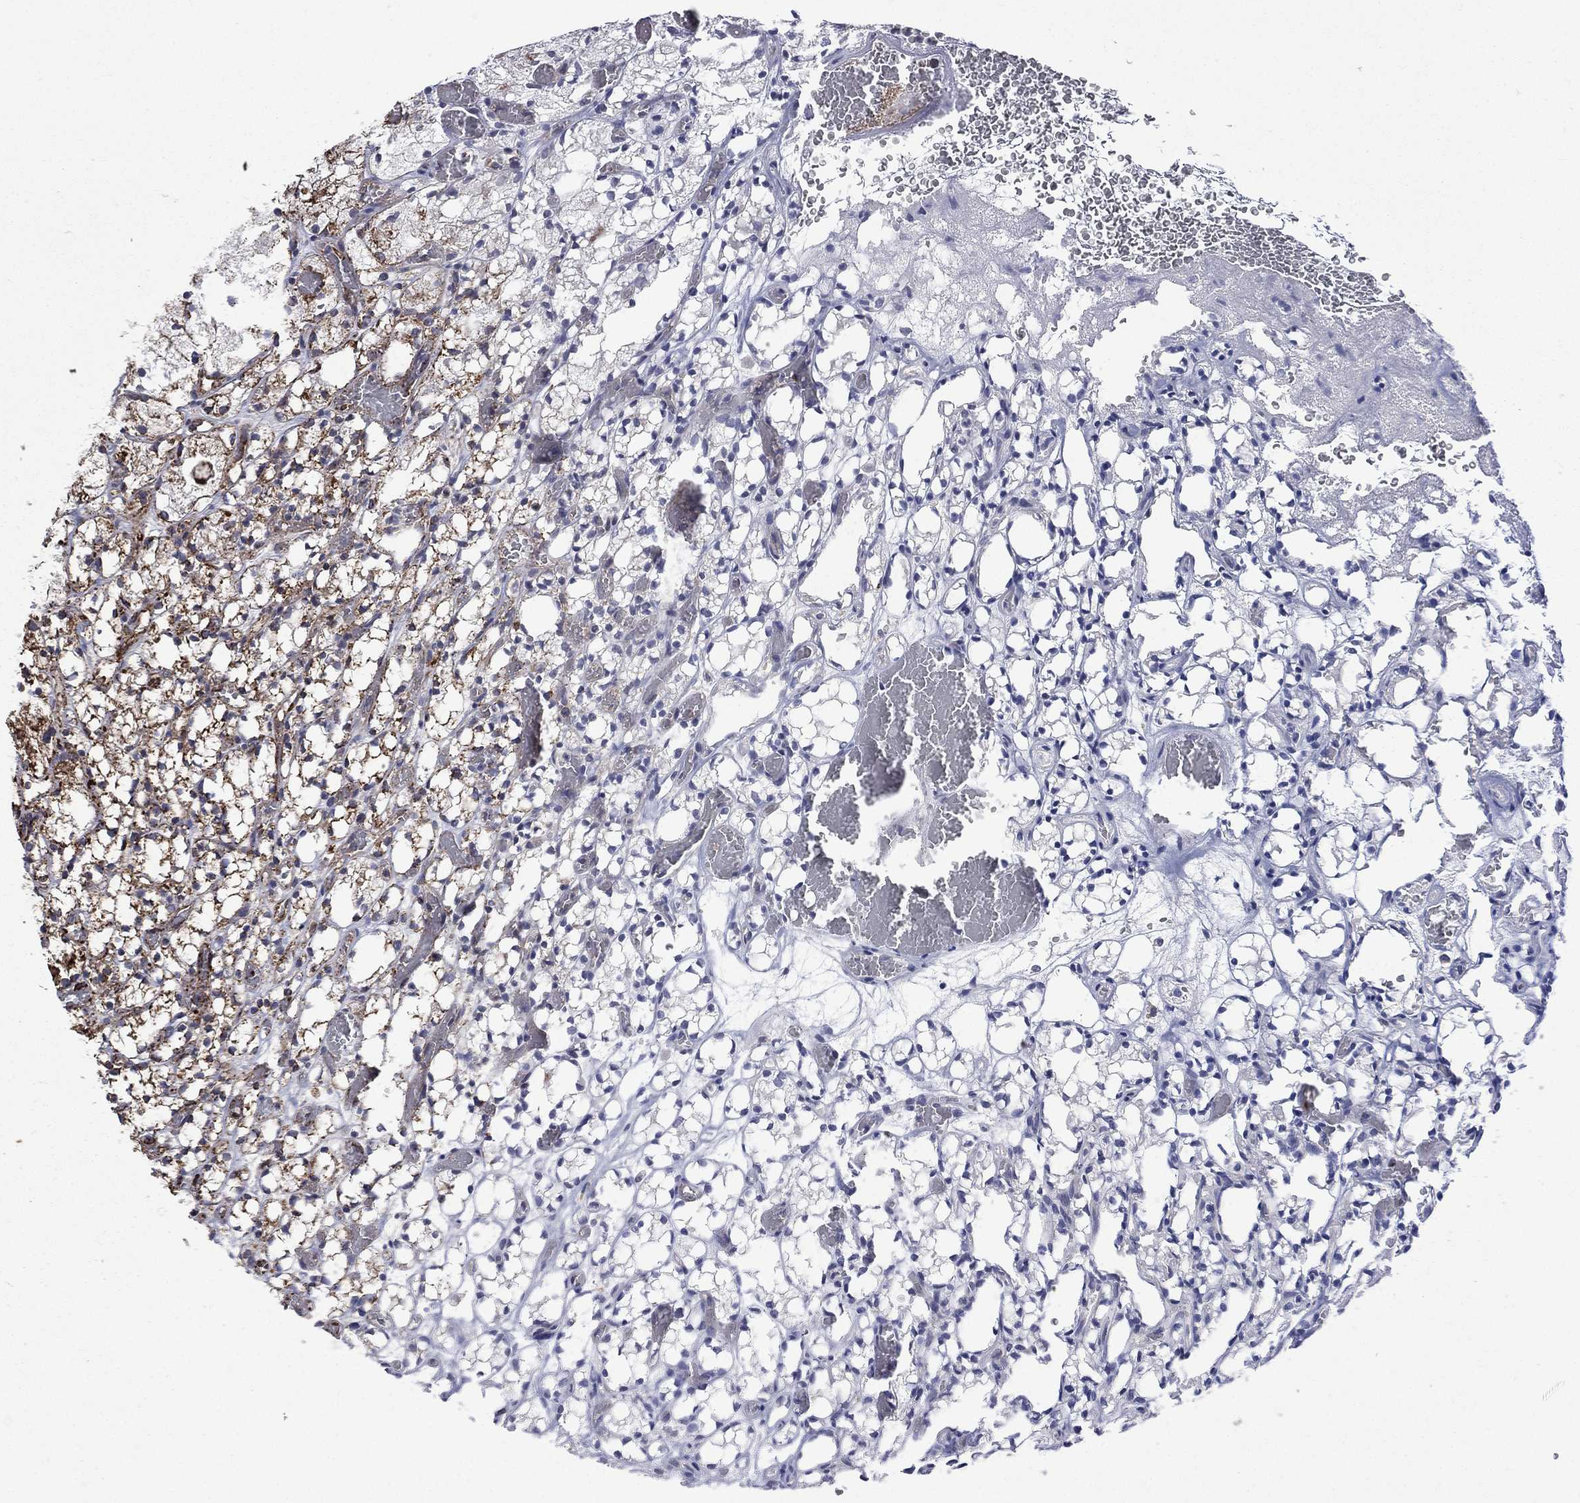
{"staining": {"intensity": "moderate", "quantity": "<25%", "location": "cytoplasmic/membranous"}, "tissue": "renal cancer", "cell_type": "Tumor cells", "image_type": "cancer", "snomed": [{"axis": "morphology", "description": "Adenocarcinoma, NOS"}, {"axis": "topography", "description": "Kidney"}], "caption": "A brown stain shows moderate cytoplasmic/membranous positivity of a protein in renal adenocarcinoma tumor cells. (DAB (3,3'-diaminobenzidine) IHC with brightfield microscopy, high magnification).", "gene": "GOT2", "patient": {"sex": "female", "age": 69}}